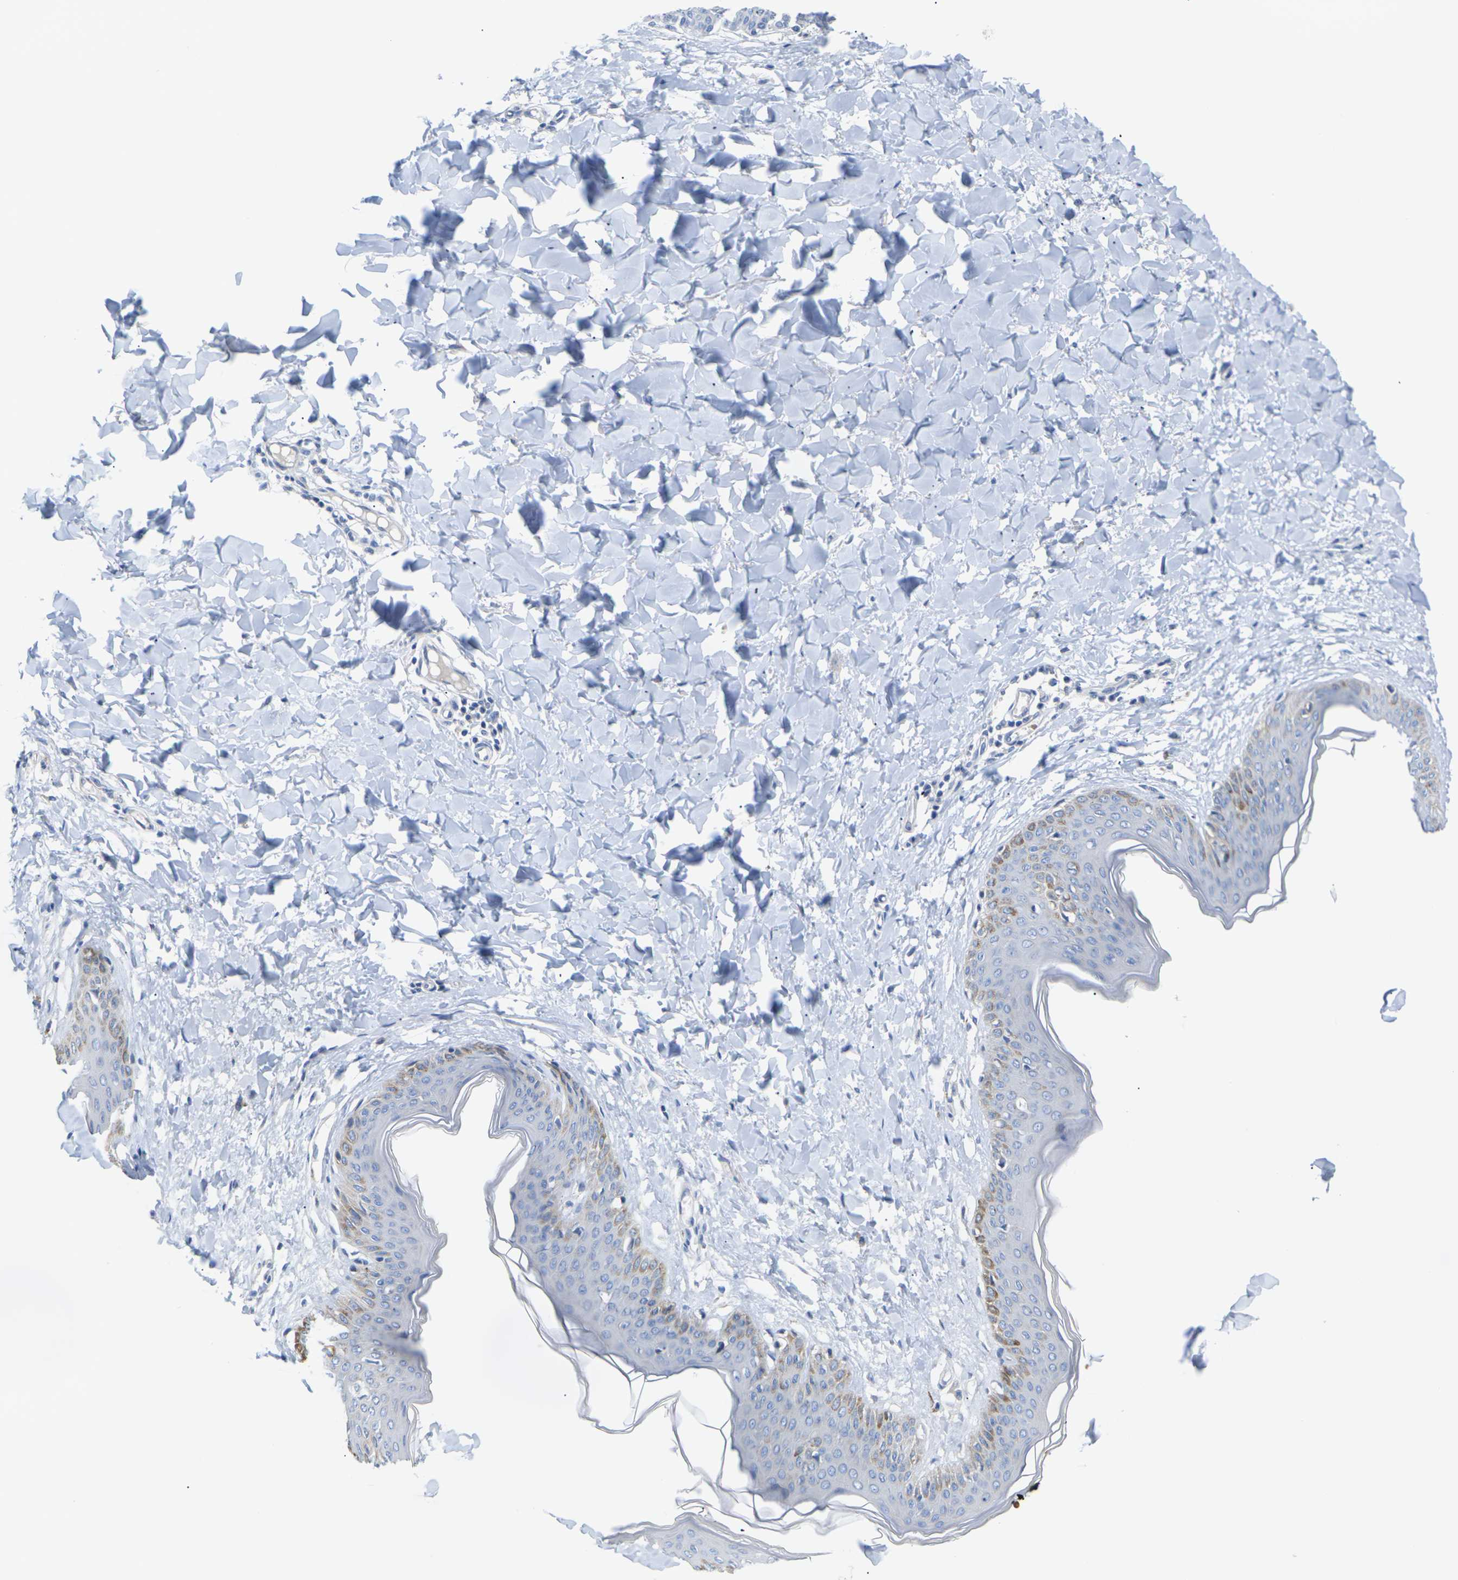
{"staining": {"intensity": "negative", "quantity": "none", "location": "none"}, "tissue": "skin", "cell_type": "Fibroblasts", "image_type": "normal", "snomed": [{"axis": "morphology", "description": "Normal tissue, NOS"}, {"axis": "topography", "description": "Skin"}], "caption": "This micrograph is of normal skin stained with immunohistochemistry (IHC) to label a protein in brown with the nuclei are counter-stained blue. There is no staining in fibroblasts. The staining is performed using DAB brown chromogen with nuclei counter-stained in using hematoxylin.", "gene": "TMCO4", "patient": {"sex": "female", "age": 17}}